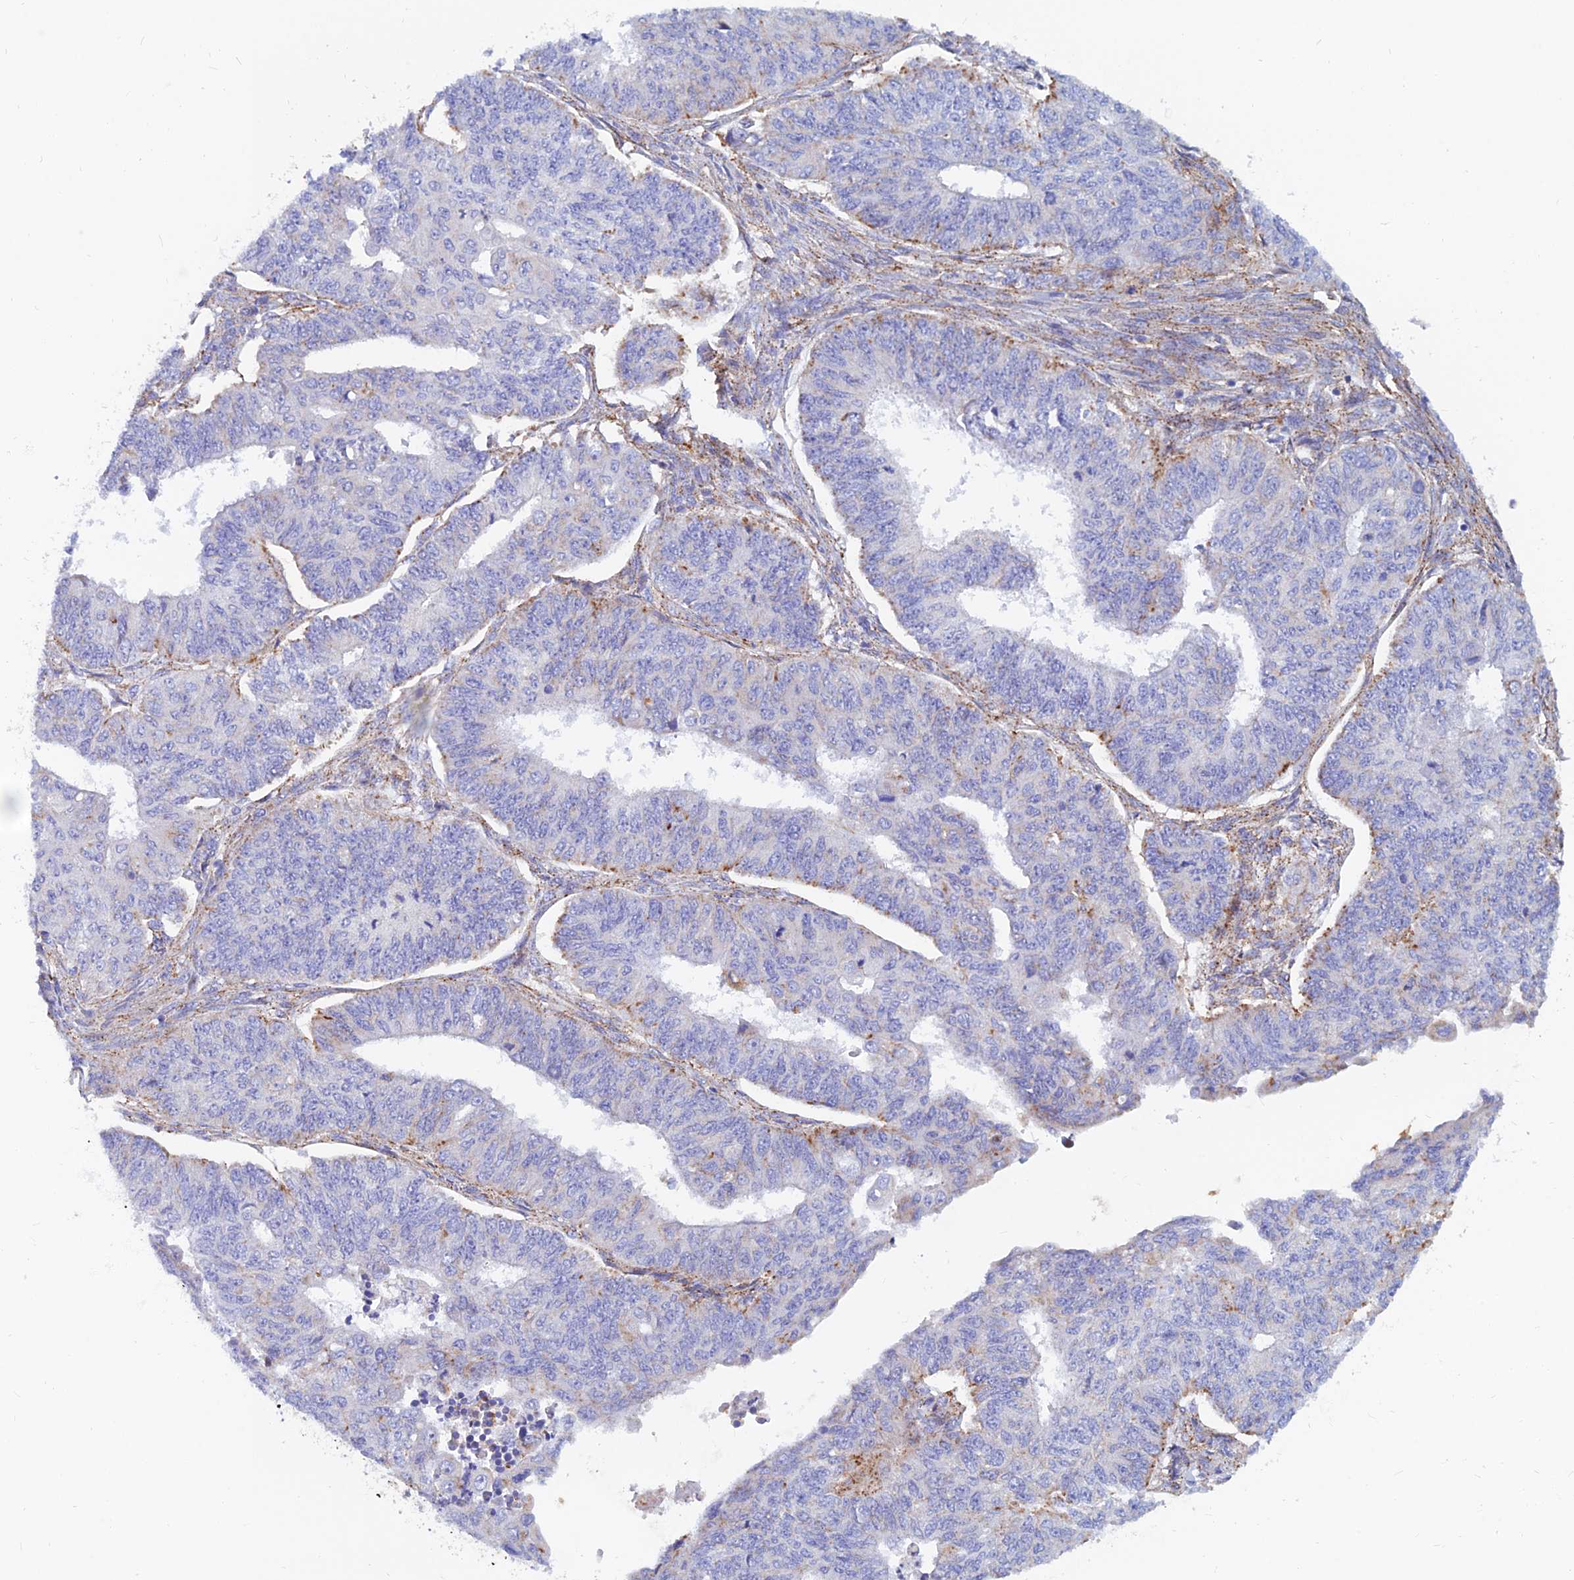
{"staining": {"intensity": "moderate", "quantity": "<25%", "location": "cytoplasmic/membranous"}, "tissue": "endometrial cancer", "cell_type": "Tumor cells", "image_type": "cancer", "snomed": [{"axis": "morphology", "description": "Adenocarcinoma, NOS"}, {"axis": "topography", "description": "Endometrium"}], "caption": "Immunohistochemical staining of adenocarcinoma (endometrial) shows low levels of moderate cytoplasmic/membranous staining in approximately <25% of tumor cells.", "gene": "SPNS1", "patient": {"sex": "female", "age": 32}}